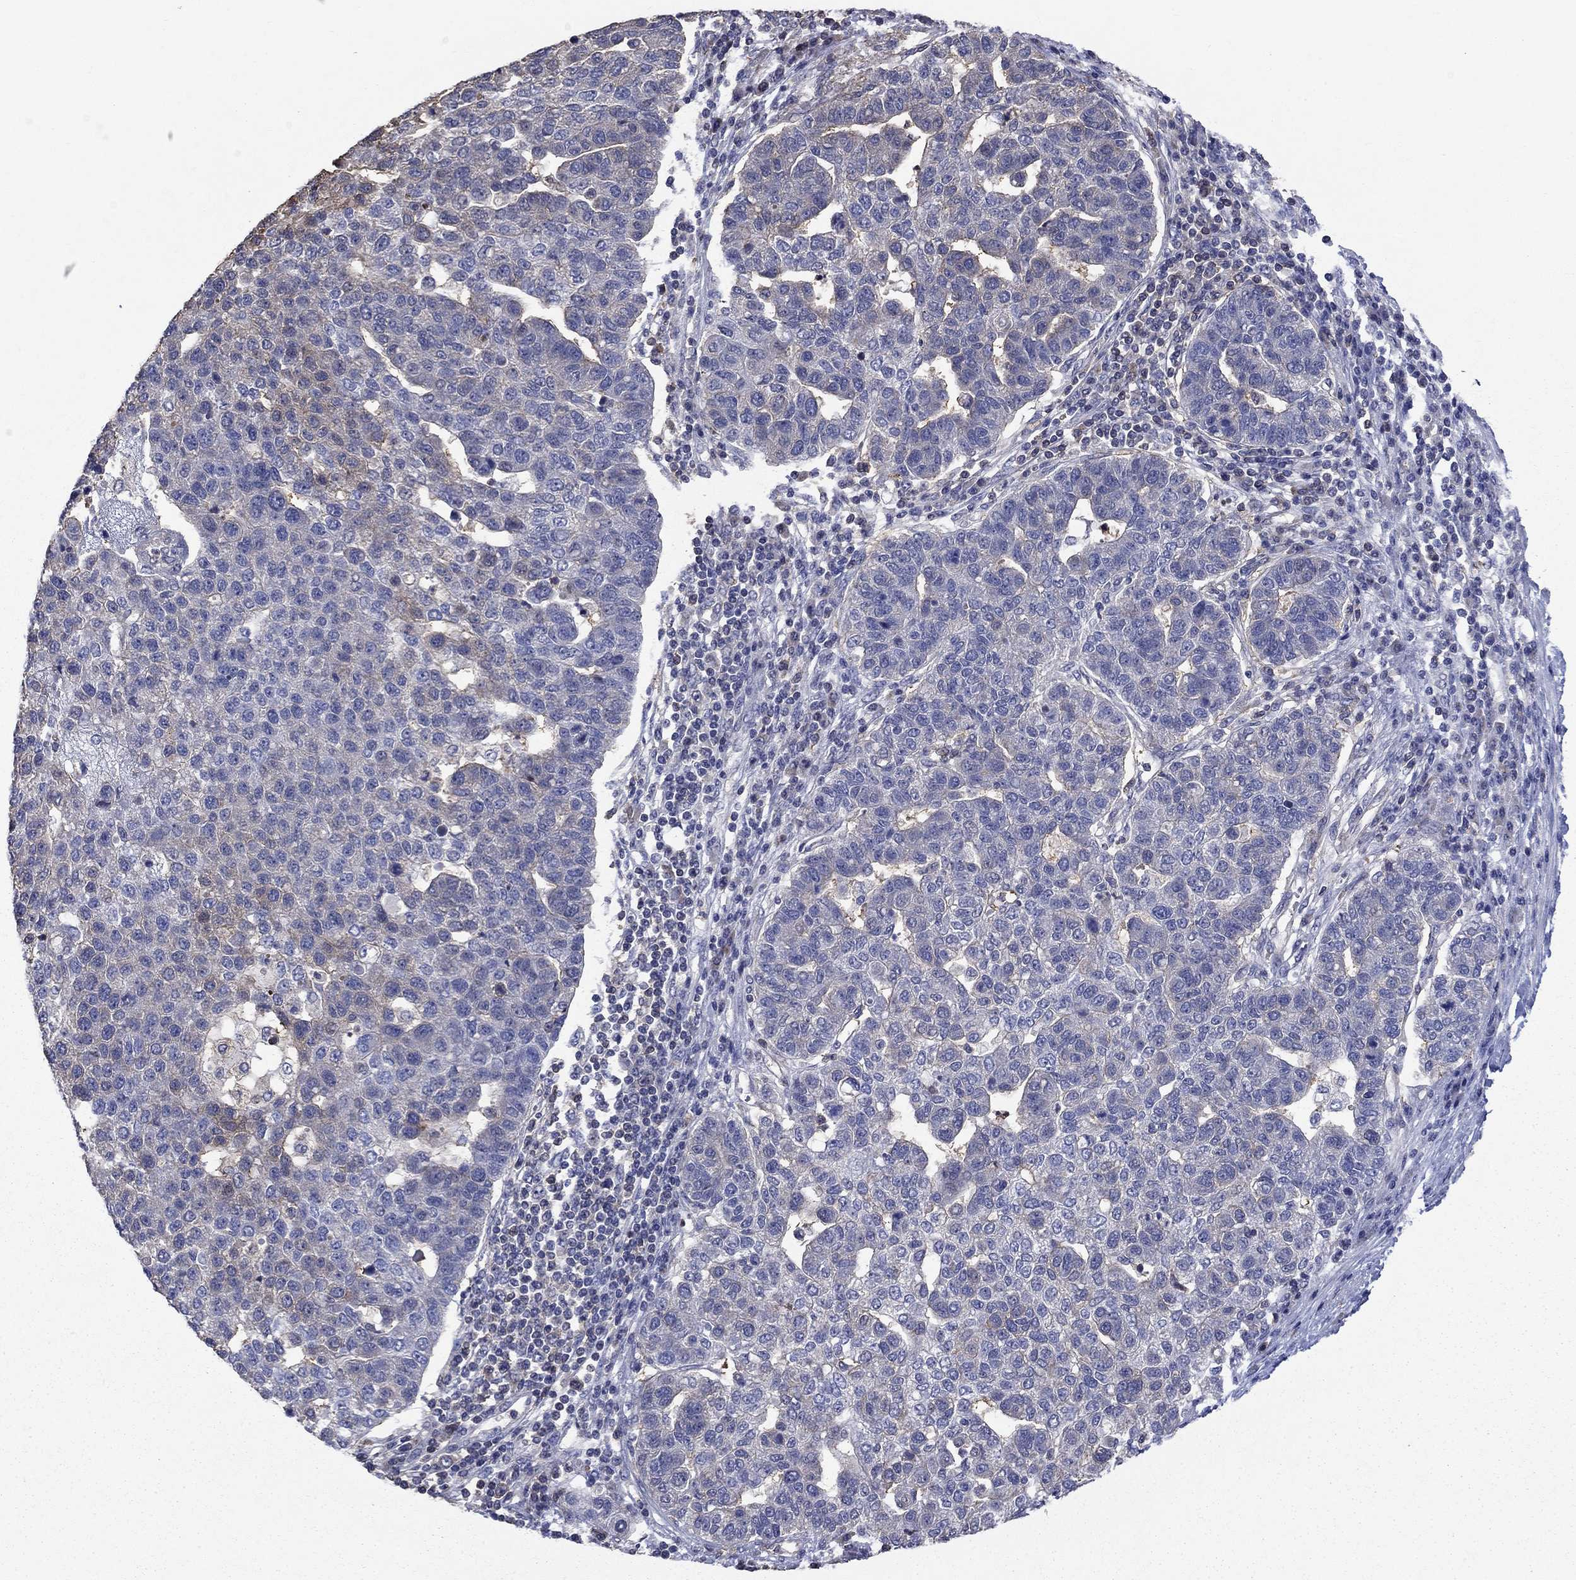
{"staining": {"intensity": "negative", "quantity": "none", "location": "none"}, "tissue": "pancreatic cancer", "cell_type": "Tumor cells", "image_type": "cancer", "snomed": [{"axis": "morphology", "description": "Adenocarcinoma, NOS"}, {"axis": "topography", "description": "Pancreas"}], "caption": "An image of pancreatic cancer (adenocarcinoma) stained for a protein reveals no brown staining in tumor cells. The staining is performed using DAB (3,3'-diaminobenzidine) brown chromogen with nuclei counter-stained in using hematoxylin.", "gene": "DVL1", "patient": {"sex": "female", "age": 61}}